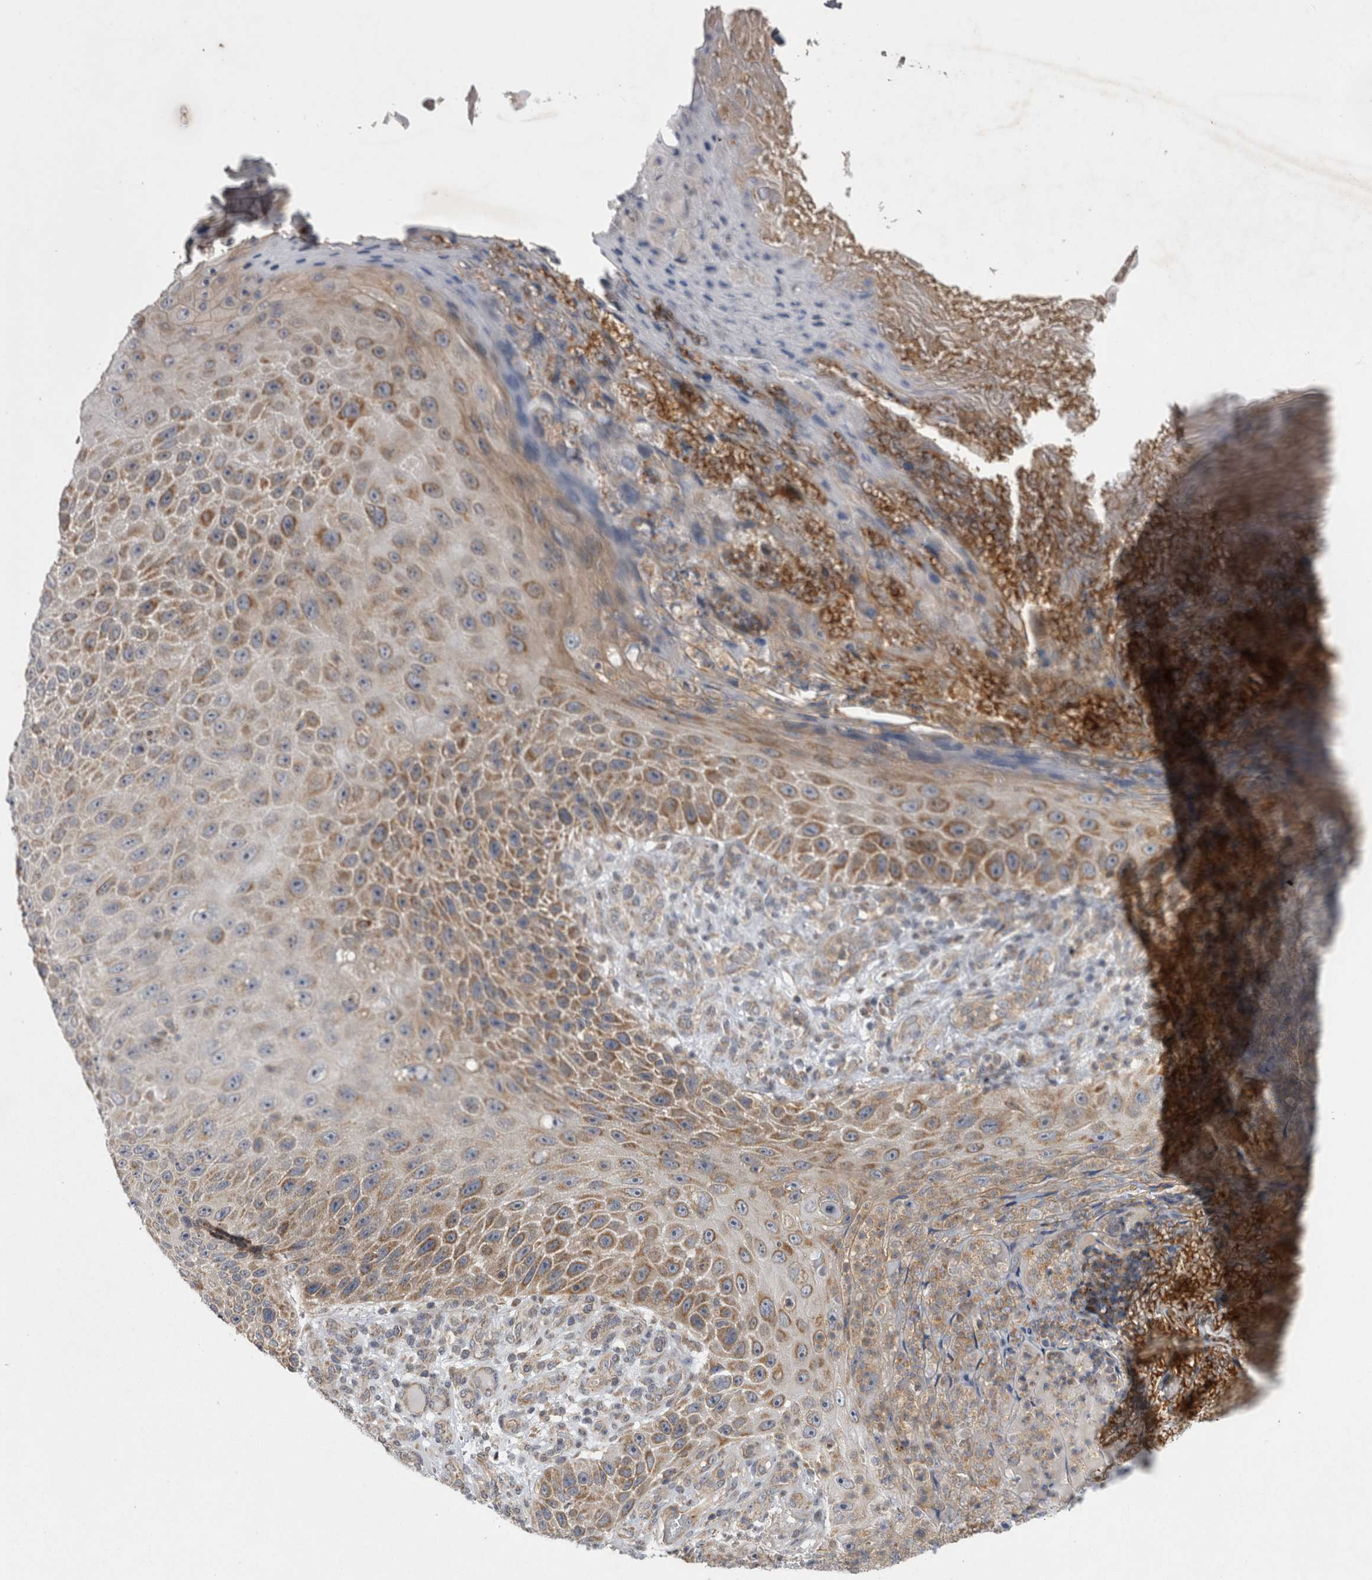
{"staining": {"intensity": "moderate", "quantity": "25%-75%", "location": "cytoplasmic/membranous"}, "tissue": "skin cancer", "cell_type": "Tumor cells", "image_type": "cancer", "snomed": [{"axis": "morphology", "description": "Squamous cell carcinoma, NOS"}, {"axis": "topography", "description": "Skin"}], "caption": "A high-resolution histopathology image shows IHC staining of squamous cell carcinoma (skin), which displays moderate cytoplasmic/membranous expression in about 25%-75% of tumor cells. The staining was performed using DAB (3,3'-diaminobenzidine) to visualize the protein expression in brown, while the nuclei were stained in blue with hematoxylin (Magnification: 20x).", "gene": "TSPOAP1", "patient": {"sex": "female", "age": 88}}